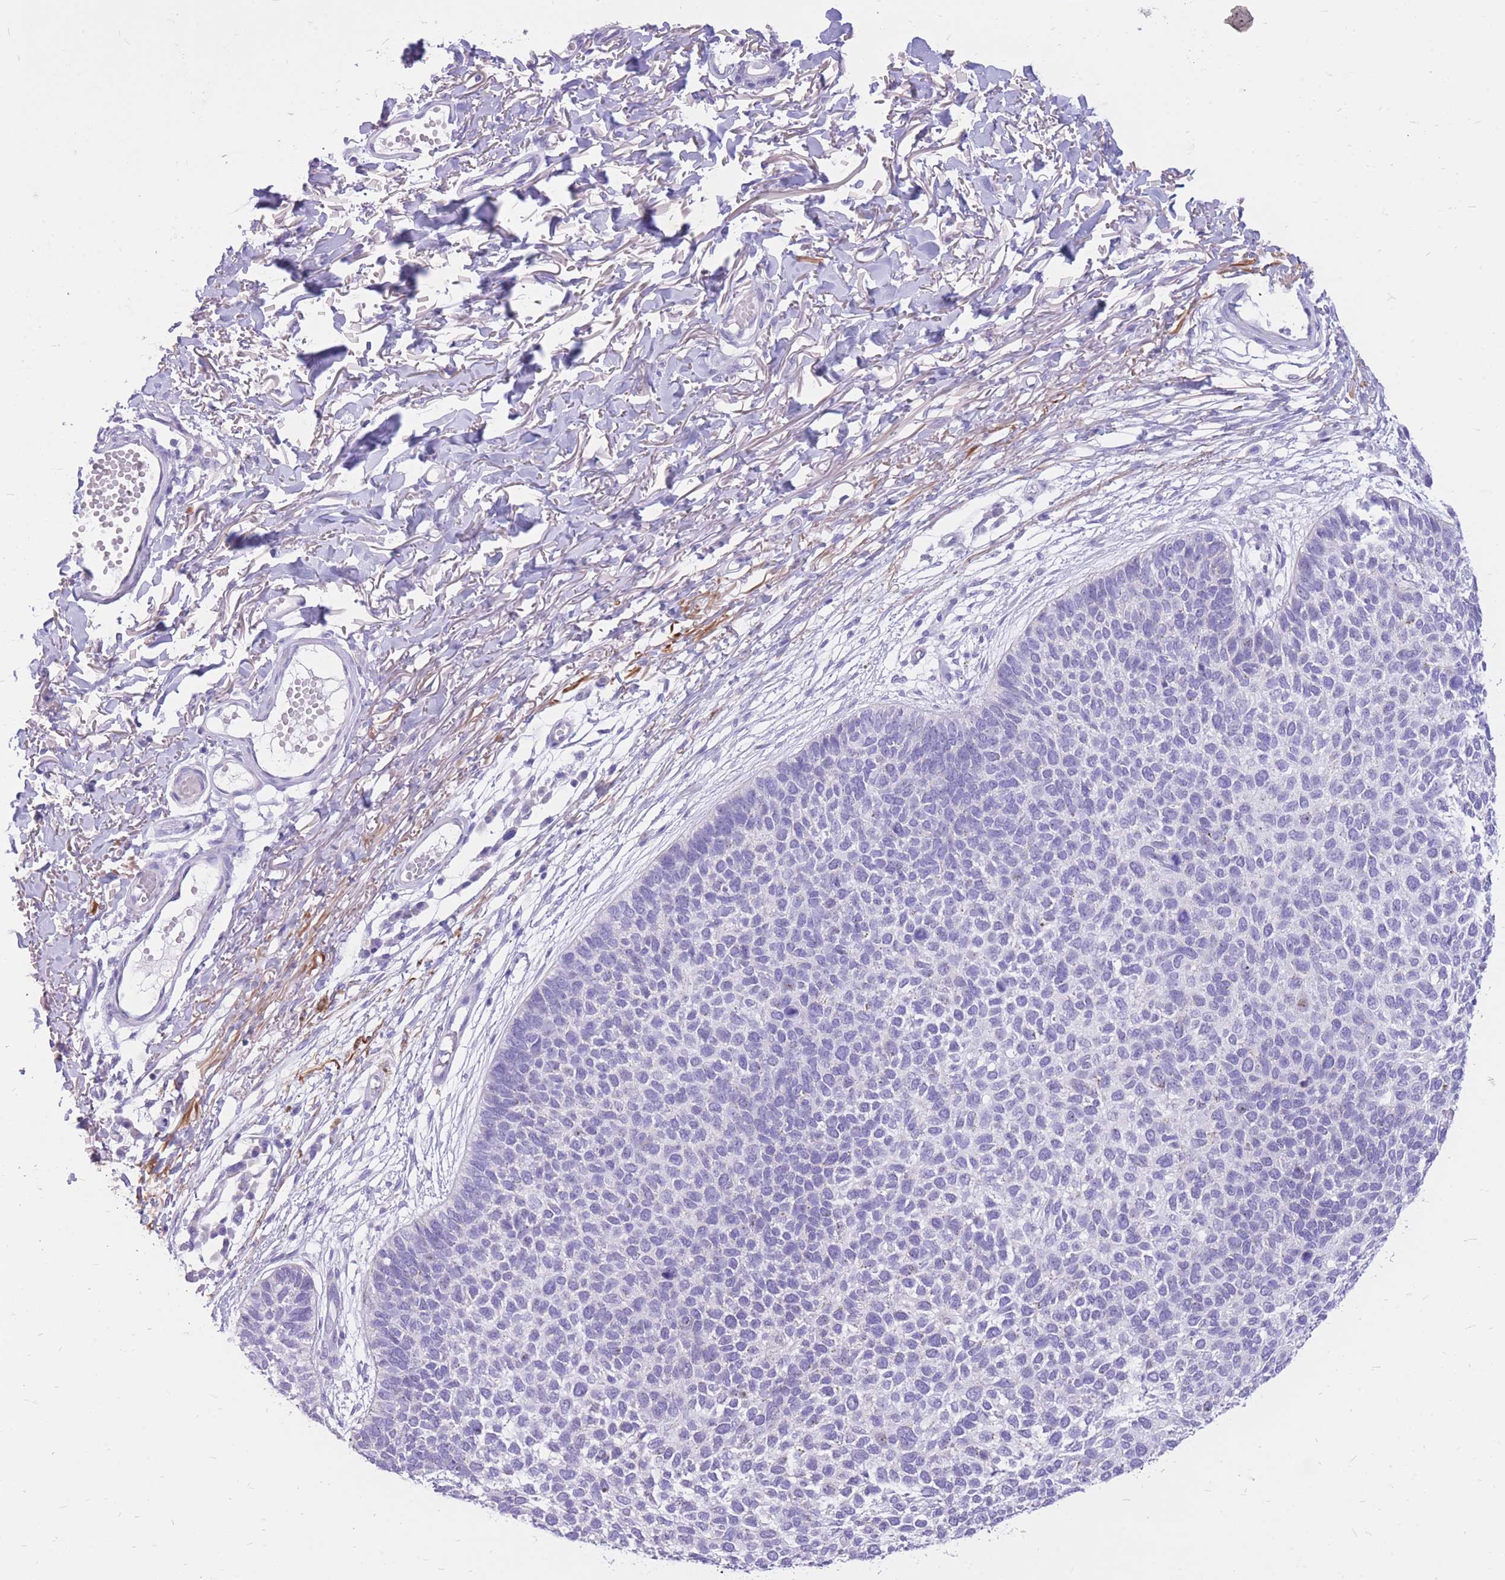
{"staining": {"intensity": "negative", "quantity": "none", "location": "none"}, "tissue": "skin cancer", "cell_type": "Tumor cells", "image_type": "cancer", "snomed": [{"axis": "morphology", "description": "Basal cell carcinoma"}, {"axis": "topography", "description": "Skin"}], "caption": "Immunohistochemistry (IHC) of skin cancer exhibits no positivity in tumor cells.", "gene": "CYP21A2", "patient": {"sex": "female", "age": 84}}